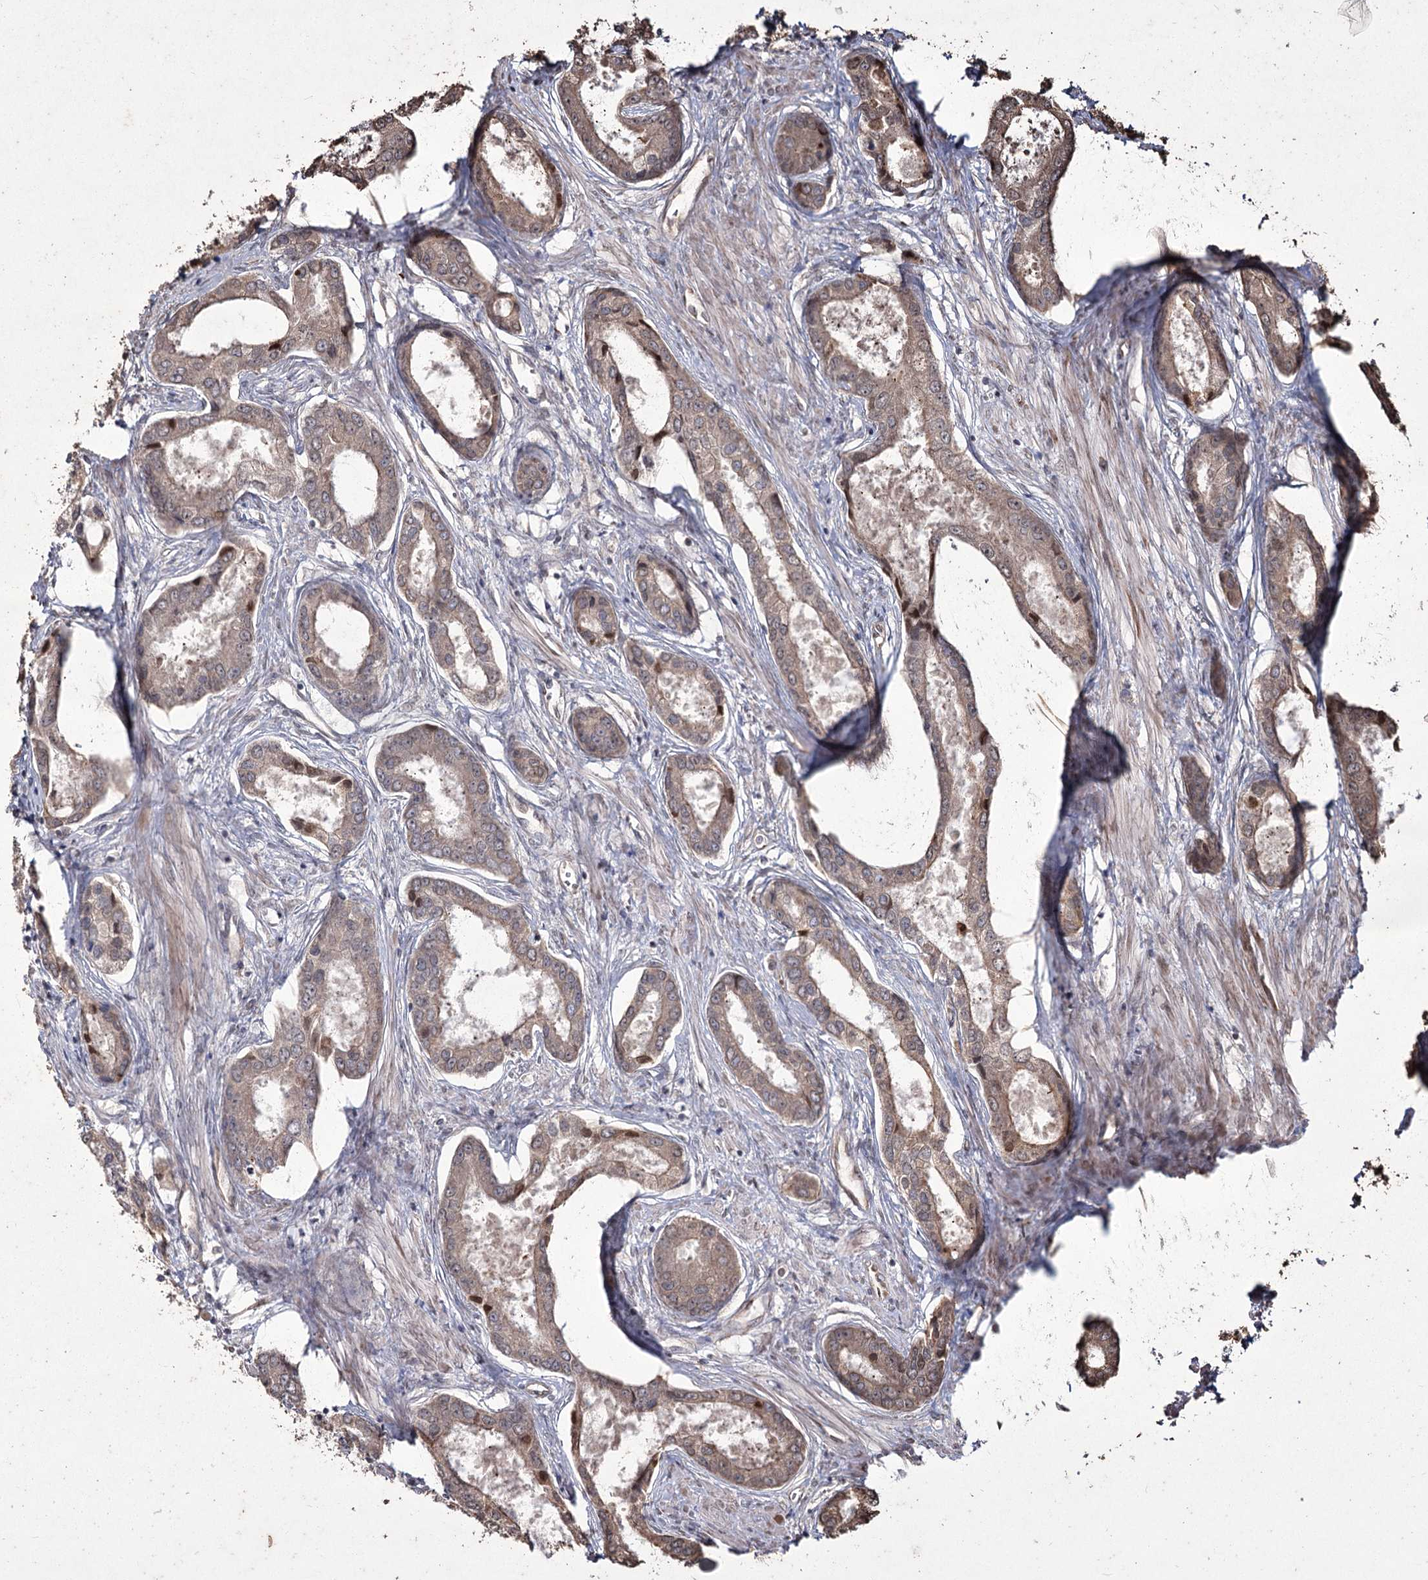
{"staining": {"intensity": "negative", "quantity": "none", "location": "none"}, "tissue": "prostate cancer", "cell_type": "Tumor cells", "image_type": "cancer", "snomed": [{"axis": "morphology", "description": "Adenocarcinoma, Low grade"}, {"axis": "topography", "description": "Prostate"}], "caption": "Micrograph shows no significant protein expression in tumor cells of prostate low-grade adenocarcinoma. Brightfield microscopy of IHC stained with DAB (3,3'-diaminobenzidine) (brown) and hematoxylin (blue), captured at high magnification.", "gene": "PRC1", "patient": {"sex": "male", "age": 68}}